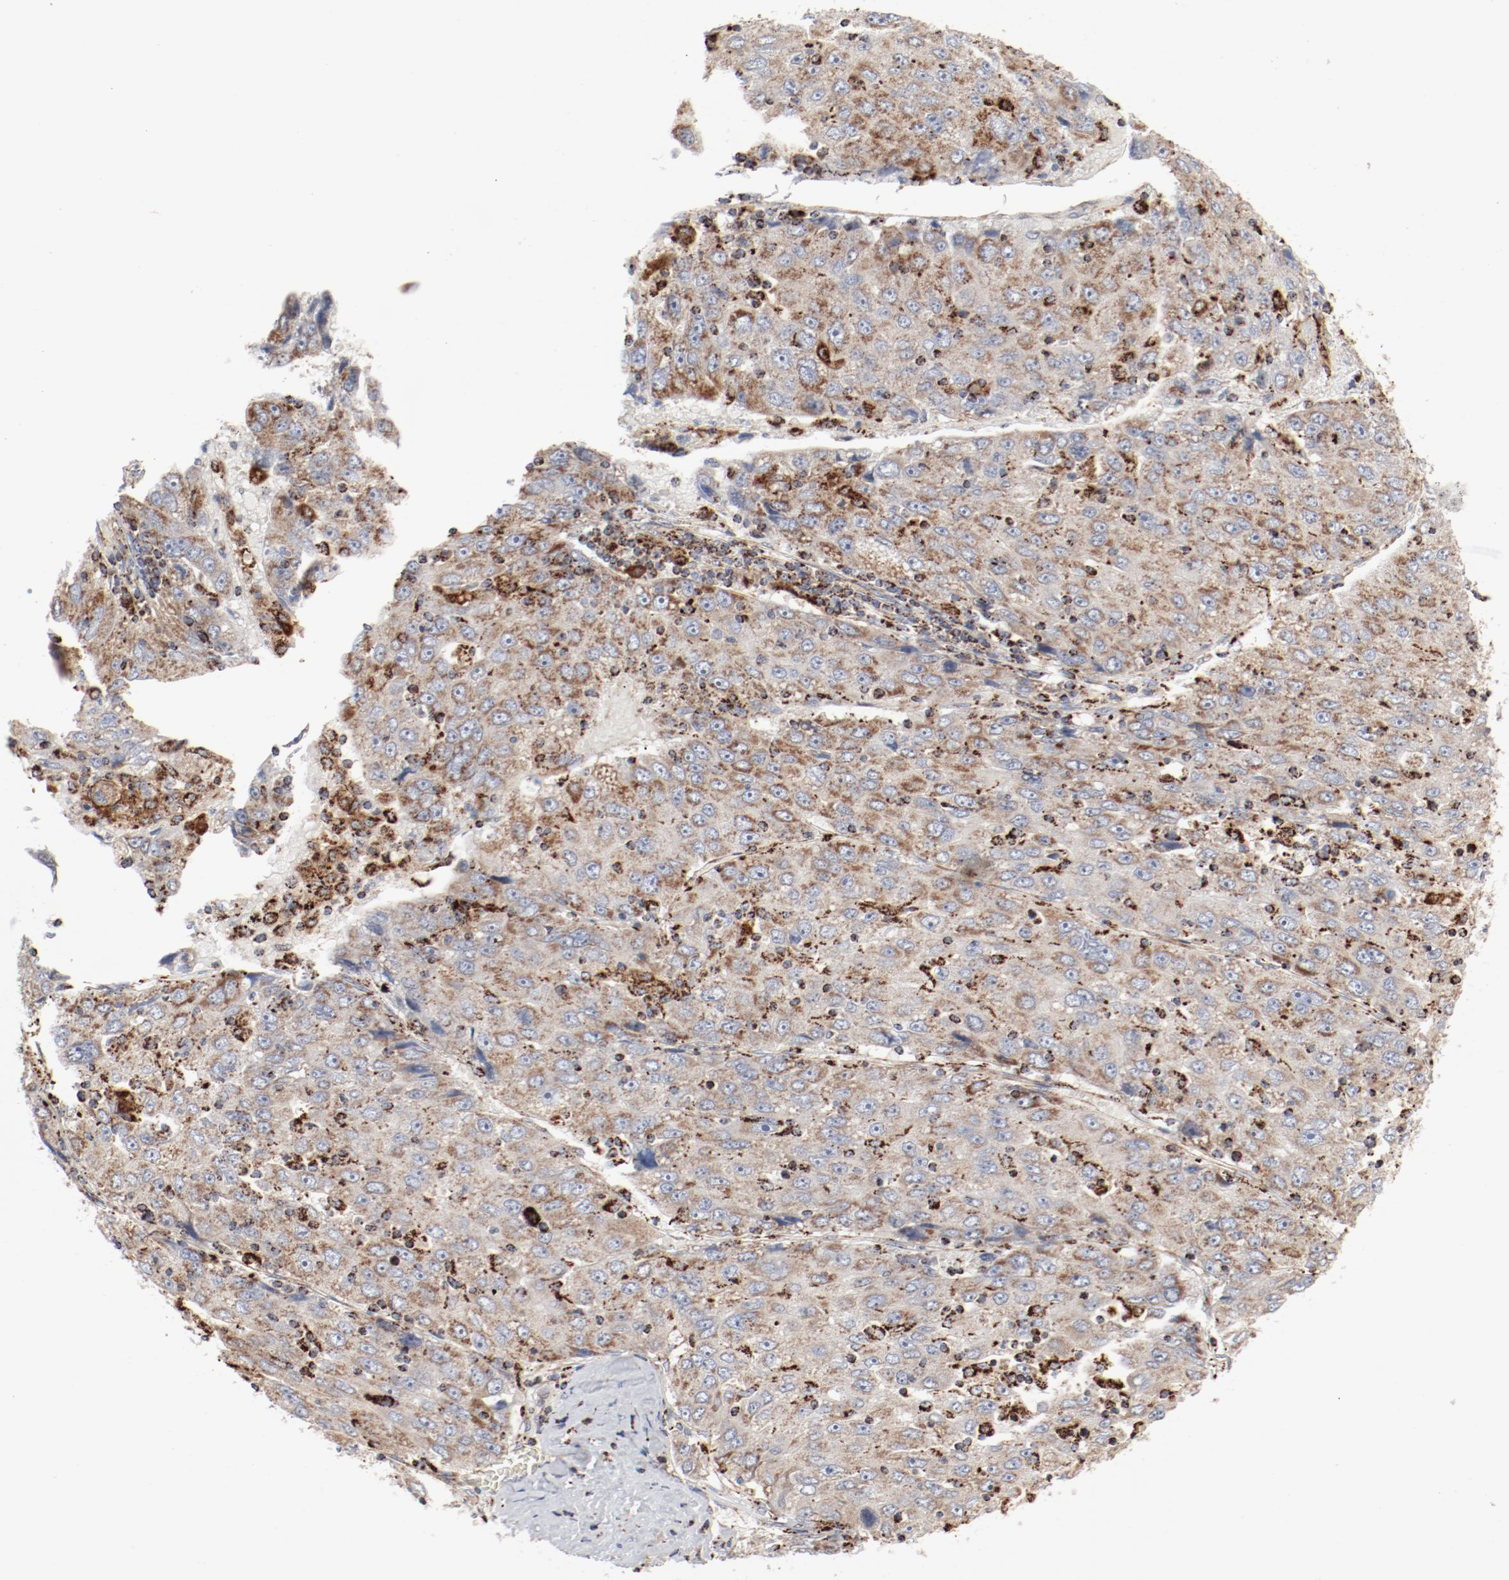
{"staining": {"intensity": "weak", "quantity": "25%-75%", "location": "cytoplasmic/membranous"}, "tissue": "liver cancer", "cell_type": "Tumor cells", "image_type": "cancer", "snomed": [{"axis": "morphology", "description": "Carcinoma, Hepatocellular, NOS"}, {"axis": "topography", "description": "Liver"}], "caption": "Protein staining of hepatocellular carcinoma (liver) tissue shows weak cytoplasmic/membranous staining in approximately 25%-75% of tumor cells.", "gene": "SETD3", "patient": {"sex": "male", "age": 49}}